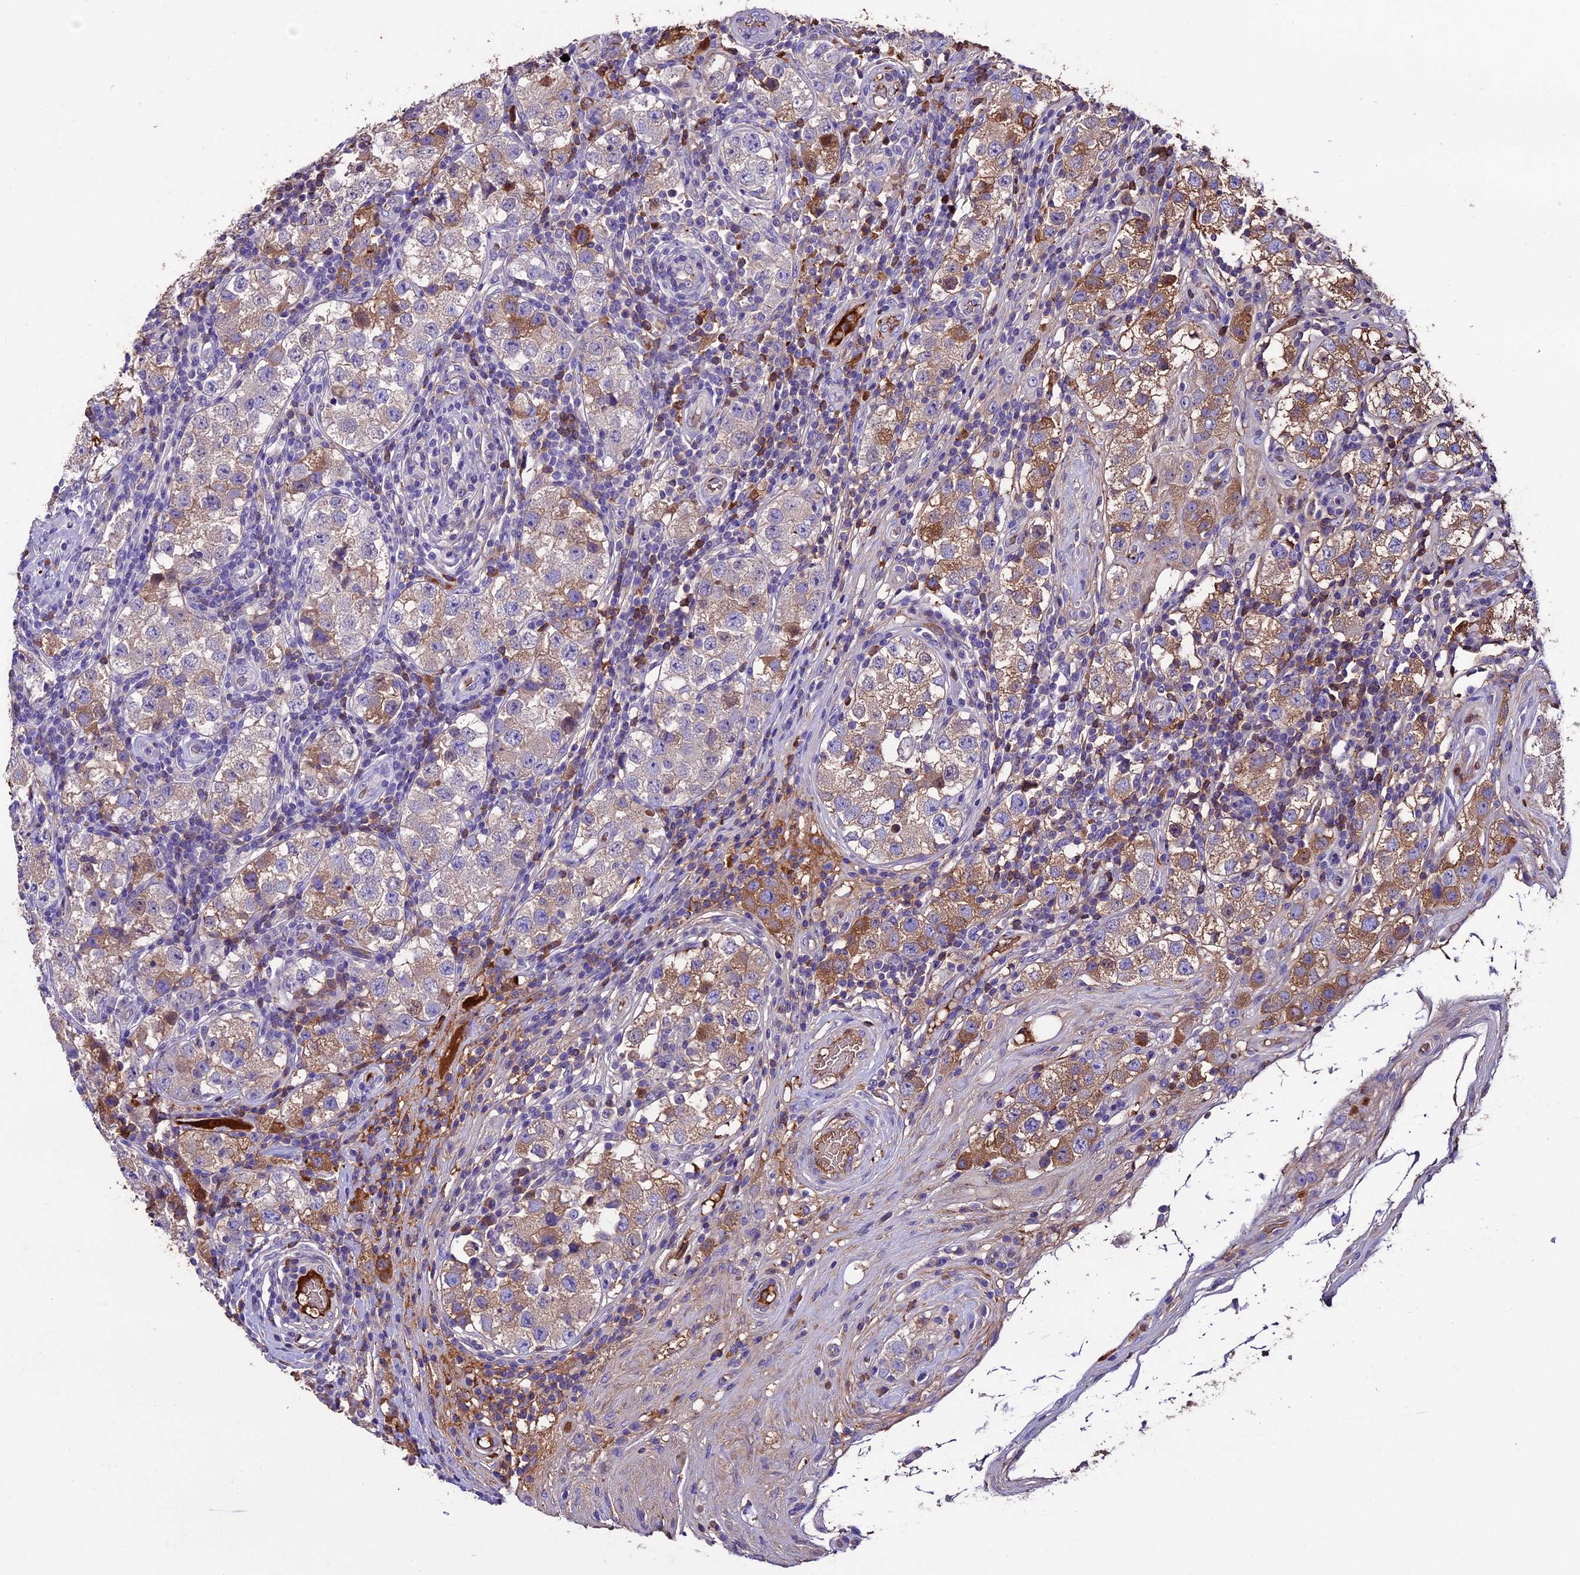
{"staining": {"intensity": "weak", "quantity": "25%-75%", "location": "cytoplasmic/membranous"}, "tissue": "testis cancer", "cell_type": "Tumor cells", "image_type": "cancer", "snomed": [{"axis": "morphology", "description": "Seminoma, NOS"}, {"axis": "topography", "description": "Testis"}], "caption": "DAB immunohistochemical staining of testis cancer (seminoma) shows weak cytoplasmic/membranous protein expression in about 25%-75% of tumor cells. (DAB = brown stain, brightfield microscopy at high magnification).", "gene": "TCP11L2", "patient": {"sex": "male", "age": 34}}